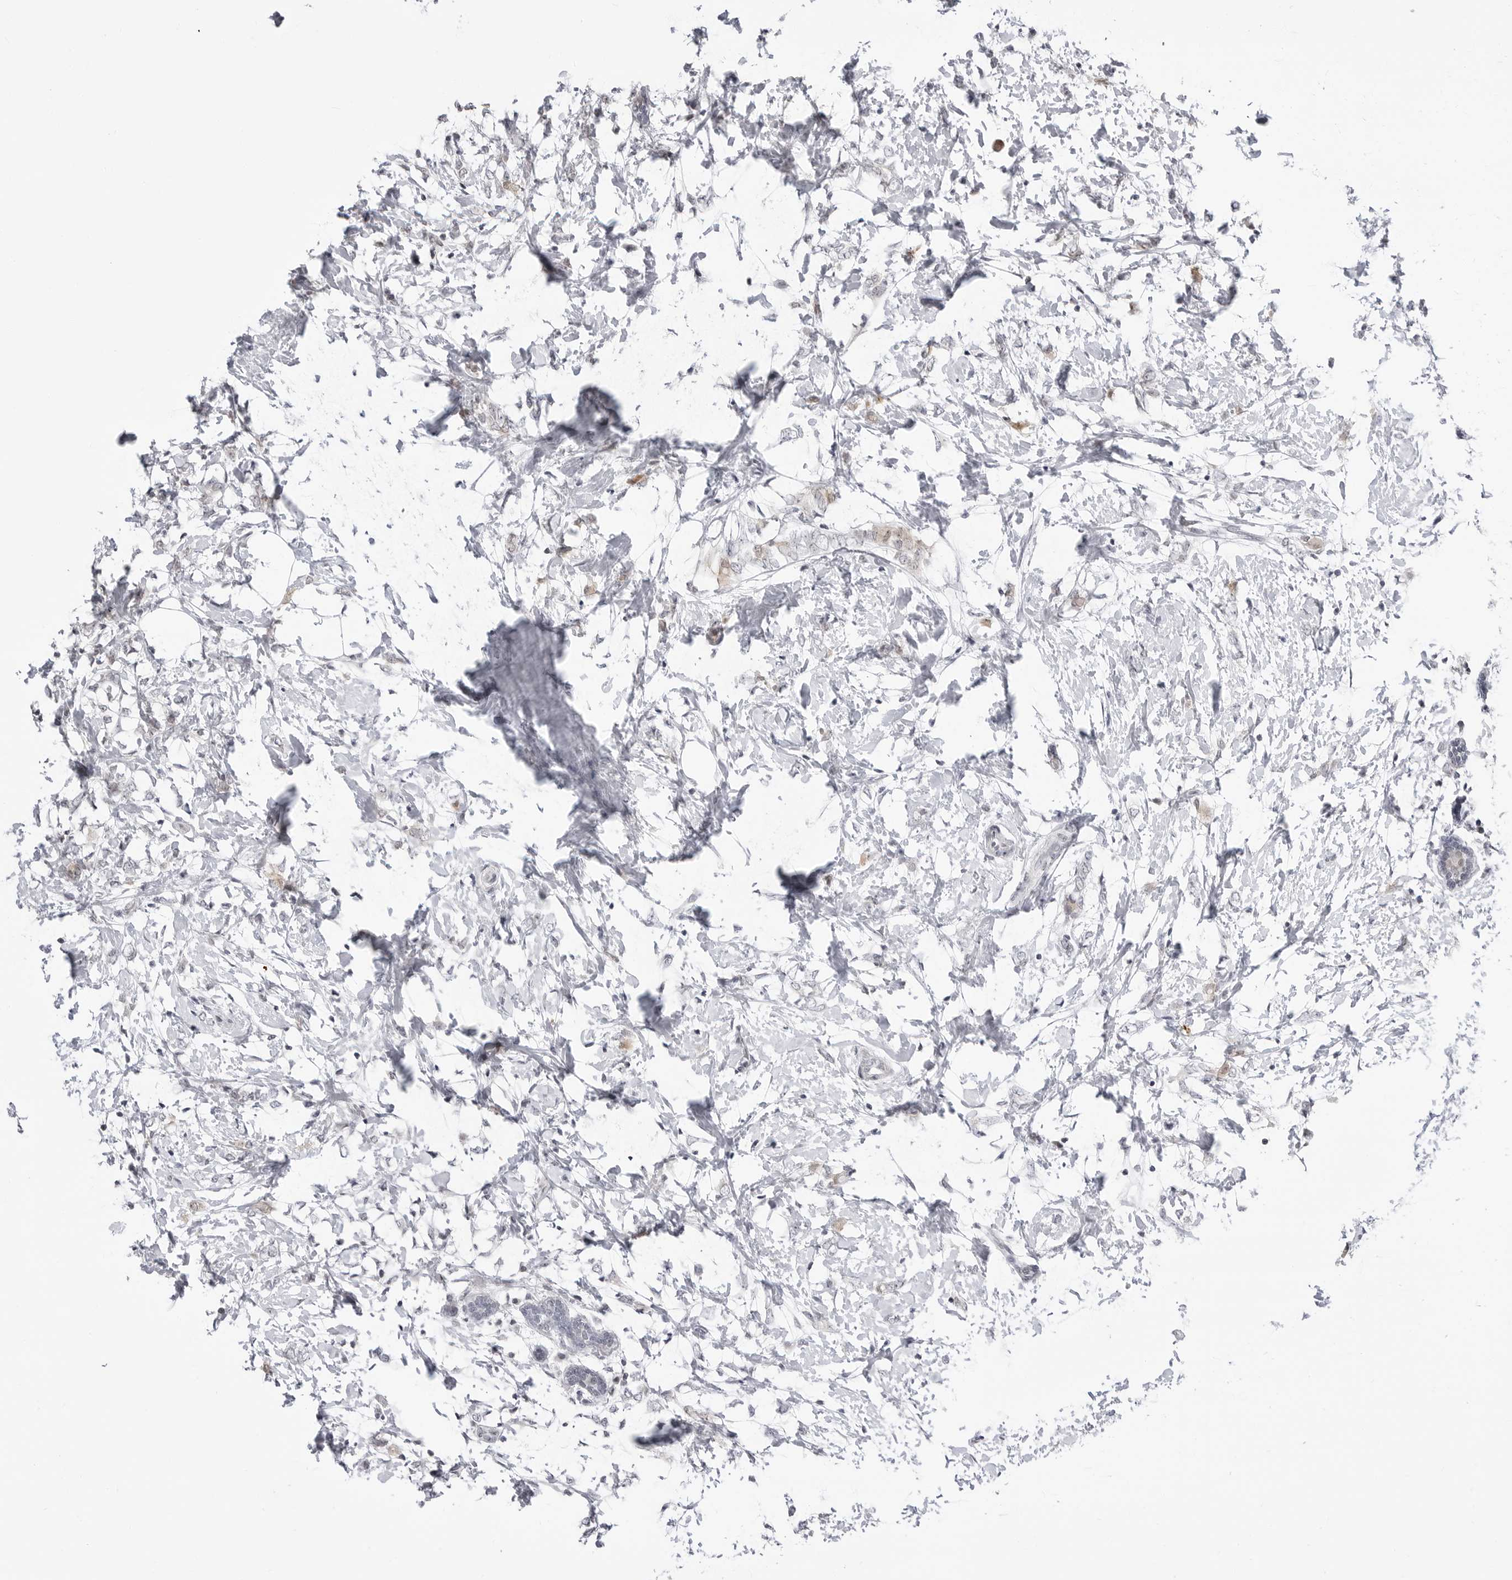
{"staining": {"intensity": "negative", "quantity": "none", "location": "none"}, "tissue": "breast cancer", "cell_type": "Tumor cells", "image_type": "cancer", "snomed": [{"axis": "morphology", "description": "Normal tissue, NOS"}, {"axis": "morphology", "description": "Lobular carcinoma"}, {"axis": "topography", "description": "Breast"}], "caption": "Protein analysis of breast cancer reveals no significant staining in tumor cells. The staining was performed using DAB to visualize the protein expression in brown, while the nuclei were stained in blue with hematoxylin (Magnification: 20x).", "gene": "PPP2R5C", "patient": {"sex": "female", "age": 47}}